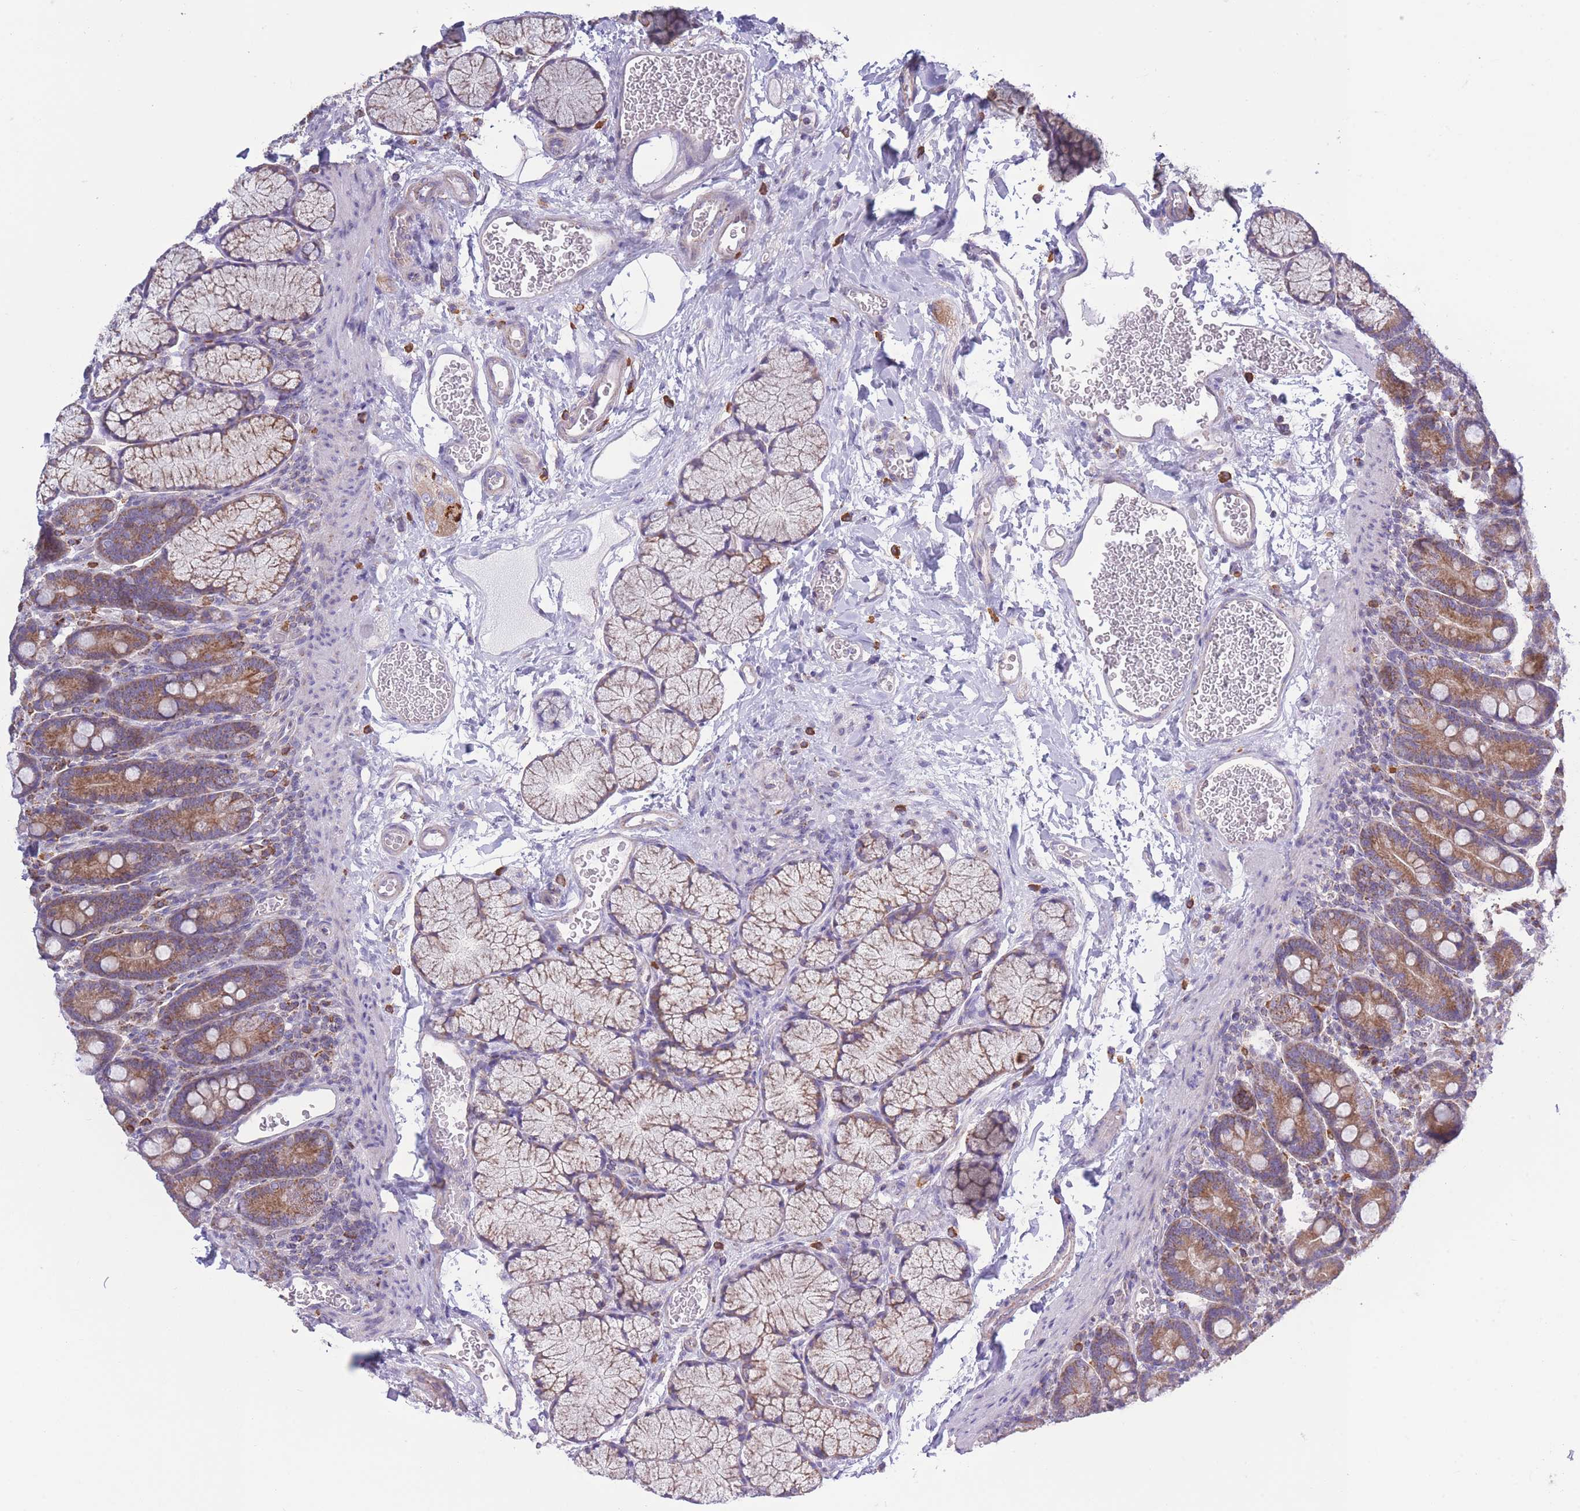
{"staining": {"intensity": "moderate", "quantity": ">75%", "location": "cytoplasmic/membranous"}, "tissue": "duodenum", "cell_type": "Glandular cells", "image_type": "normal", "snomed": [{"axis": "morphology", "description": "Normal tissue, NOS"}, {"axis": "topography", "description": "Duodenum"}], "caption": "Brown immunohistochemical staining in unremarkable human duodenum demonstrates moderate cytoplasmic/membranous expression in about >75% of glandular cells. (DAB = brown stain, brightfield microscopy at high magnification).", "gene": "PDHA1", "patient": {"sex": "male", "age": 35}}